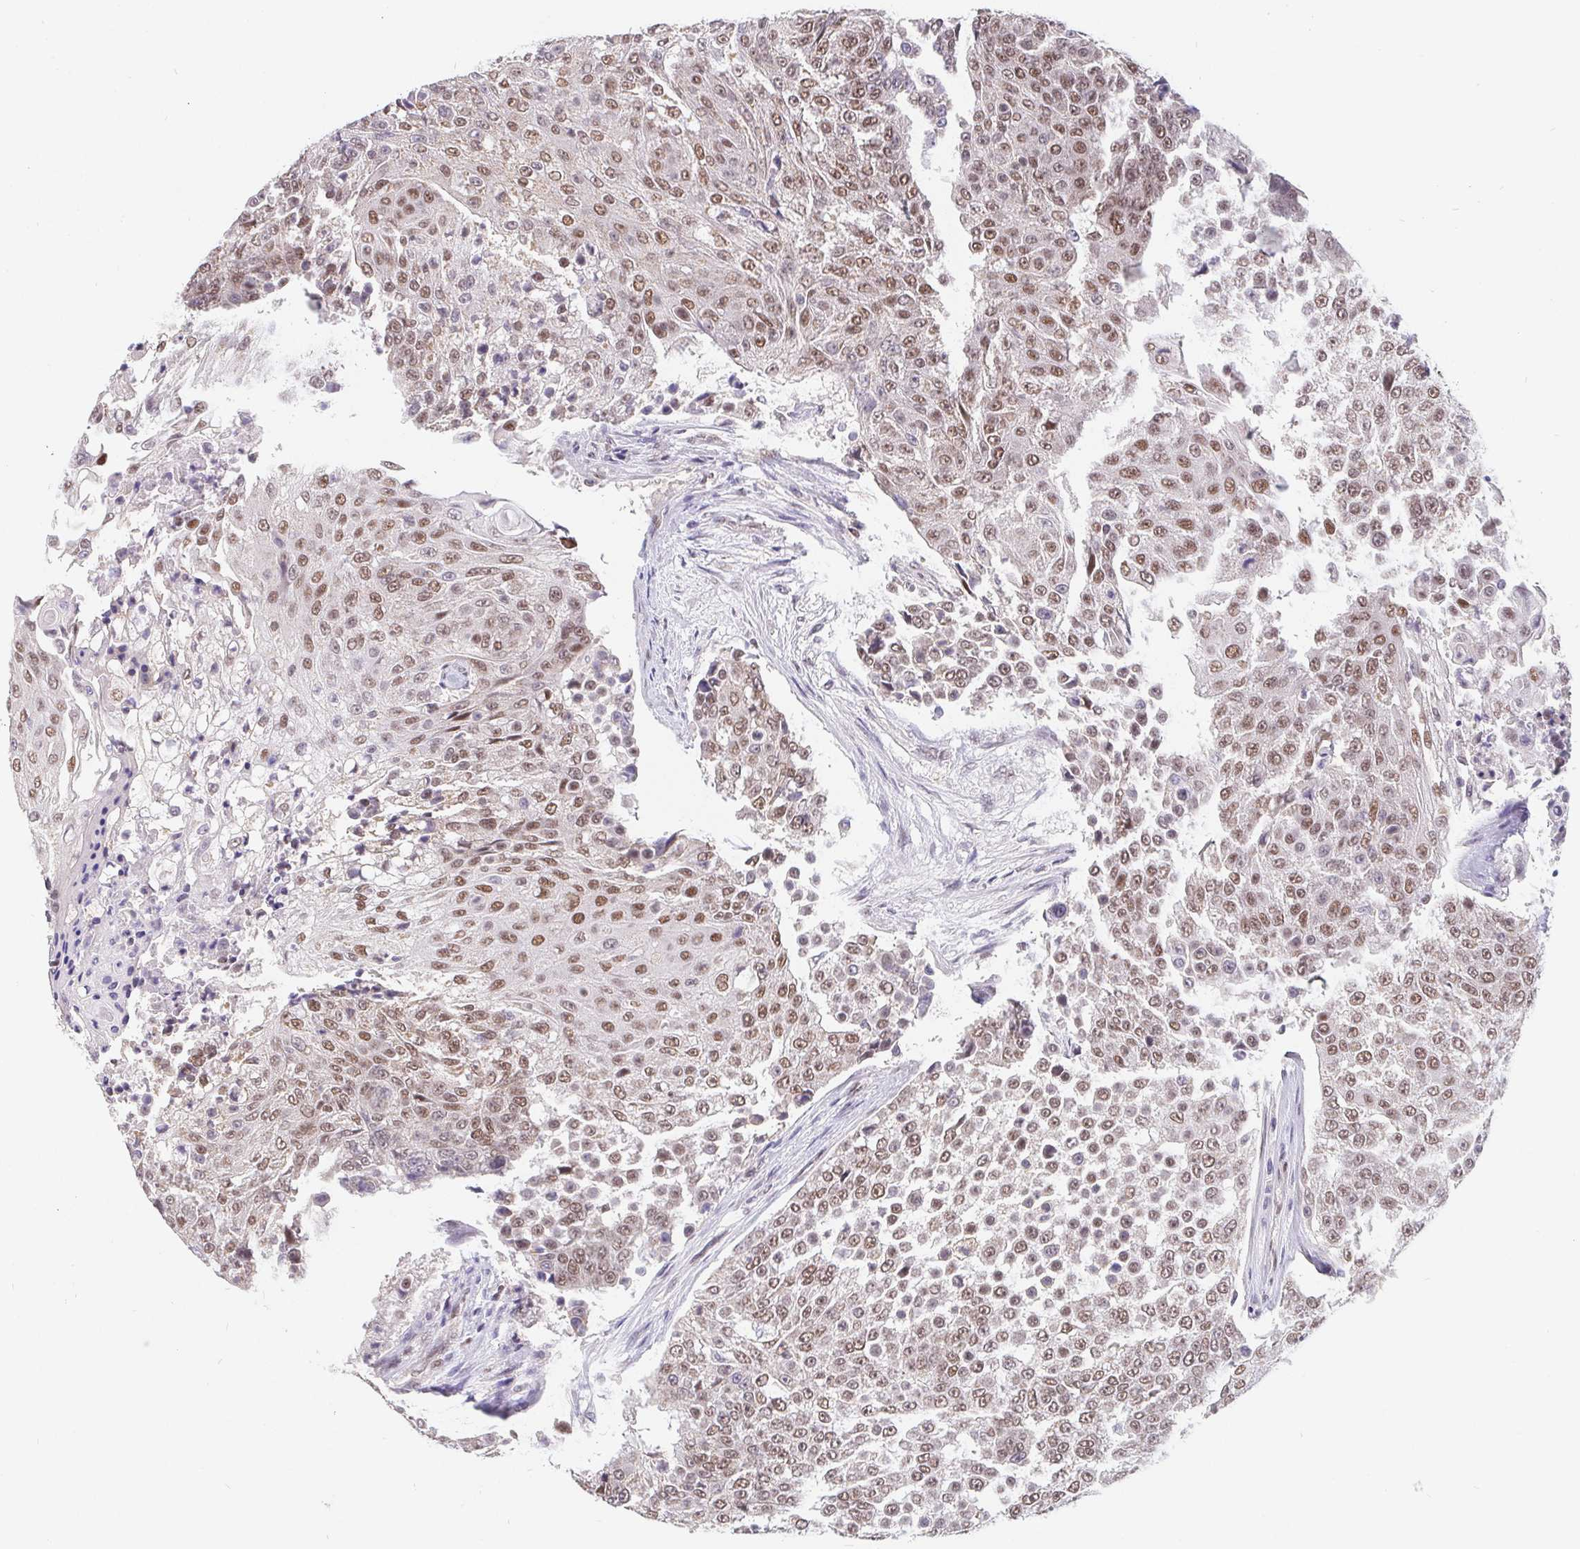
{"staining": {"intensity": "moderate", "quantity": ">75%", "location": "nuclear"}, "tissue": "urothelial cancer", "cell_type": "Tumor cells", "image_type": "cancer", "snomed": [{"axis": "morphology", "description": "Urothelial carcinoma, High grade"}, {"axis": "topography", "description": "Urinary bladder"}], "caption": "Immunohistochemistry (IHC) of human urothelial cancer shows medium levels of moderate nuclear staining in about >75% of tumor cells. The protein is shown in brown color, while the nuclei are stained blue.", "gene": "POU2F1", "patient": {"sex": "female", "age": 63}}